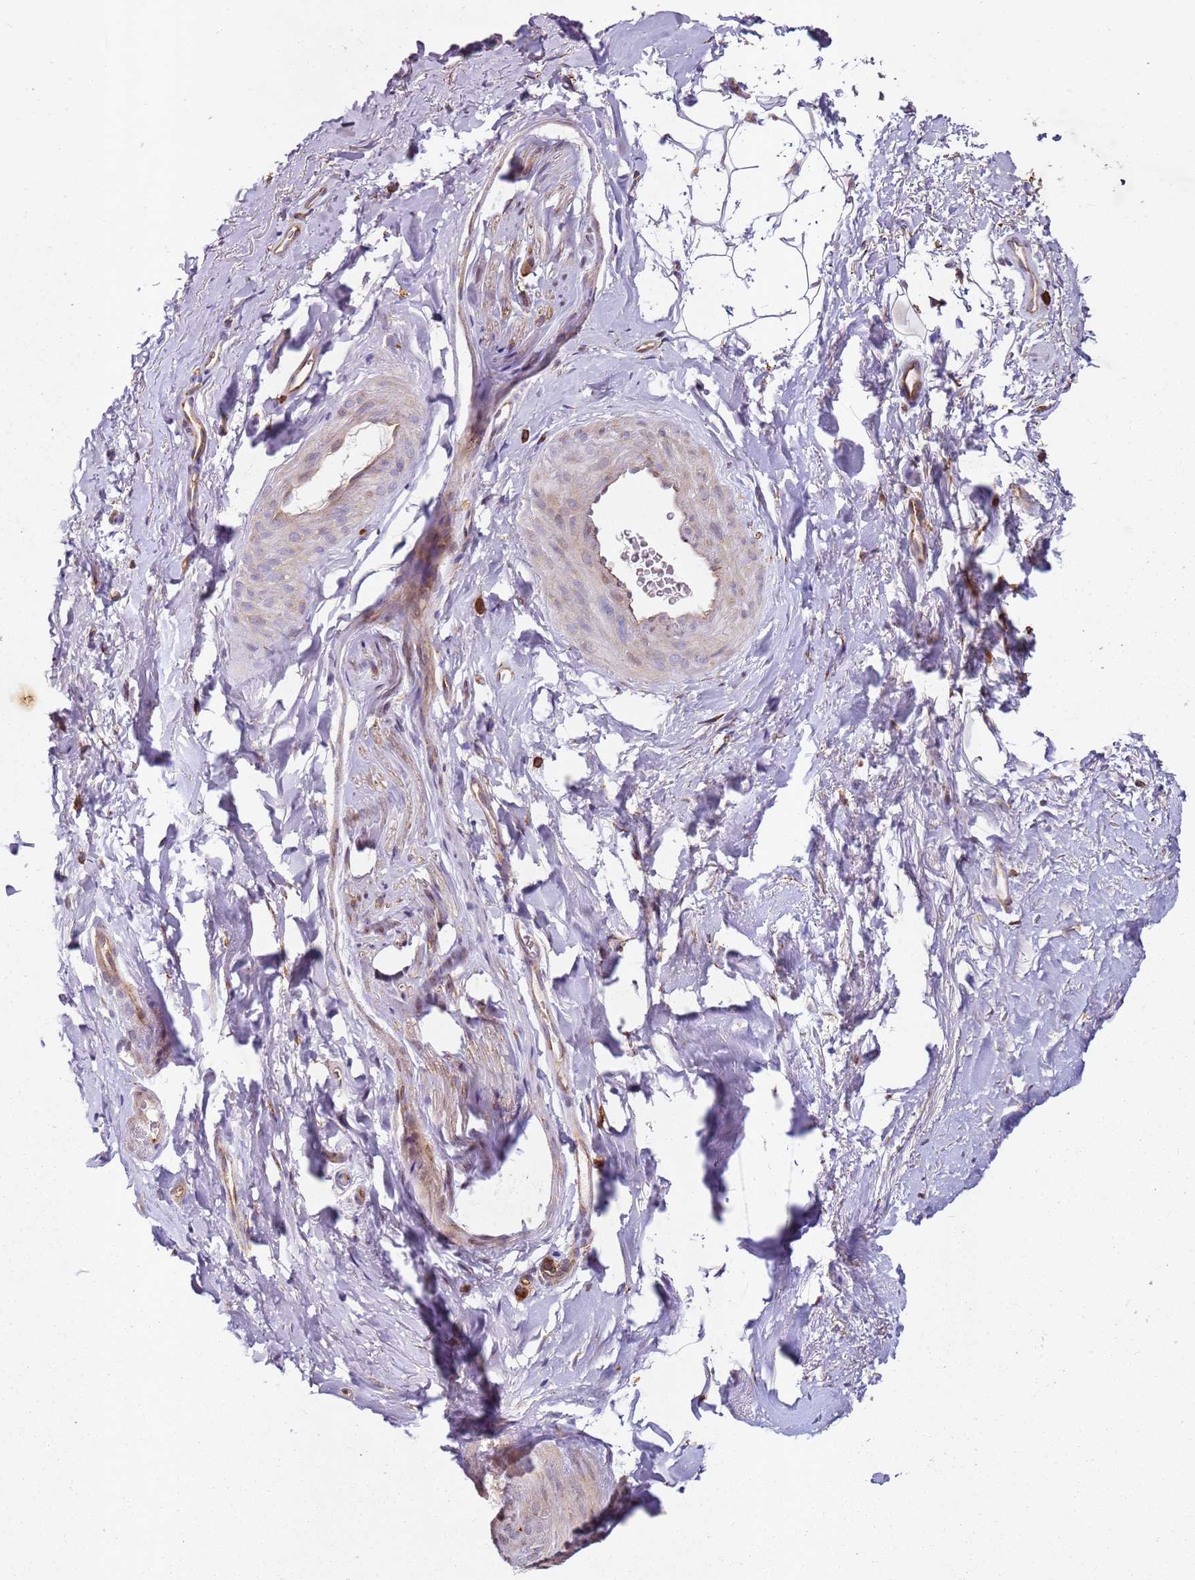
{"staining": {"intensity": "weak", "quantity": "25%-75%", "location": "cytoplasmic/membranous"}, "tissue": "smooth muscle", "cell_type": "Smooth muscle cells", "image_type": "normal", "snomed": [{"axis": "morphology", "description": "Normal tissue, NOS"}, {"axis": "topography", "description": "Smooth muscle"}, {"axis": "topography", "description": "Peripheral nerve tissue"}], "caption": "Smooth muscle cells display low levels of weak cytoplasmic/membranous staining in about 25%-75% of cells in unremarkable smooth muscle.", "gene": "ARFRP1", "patient": {"sex": "male", "age": 69}}